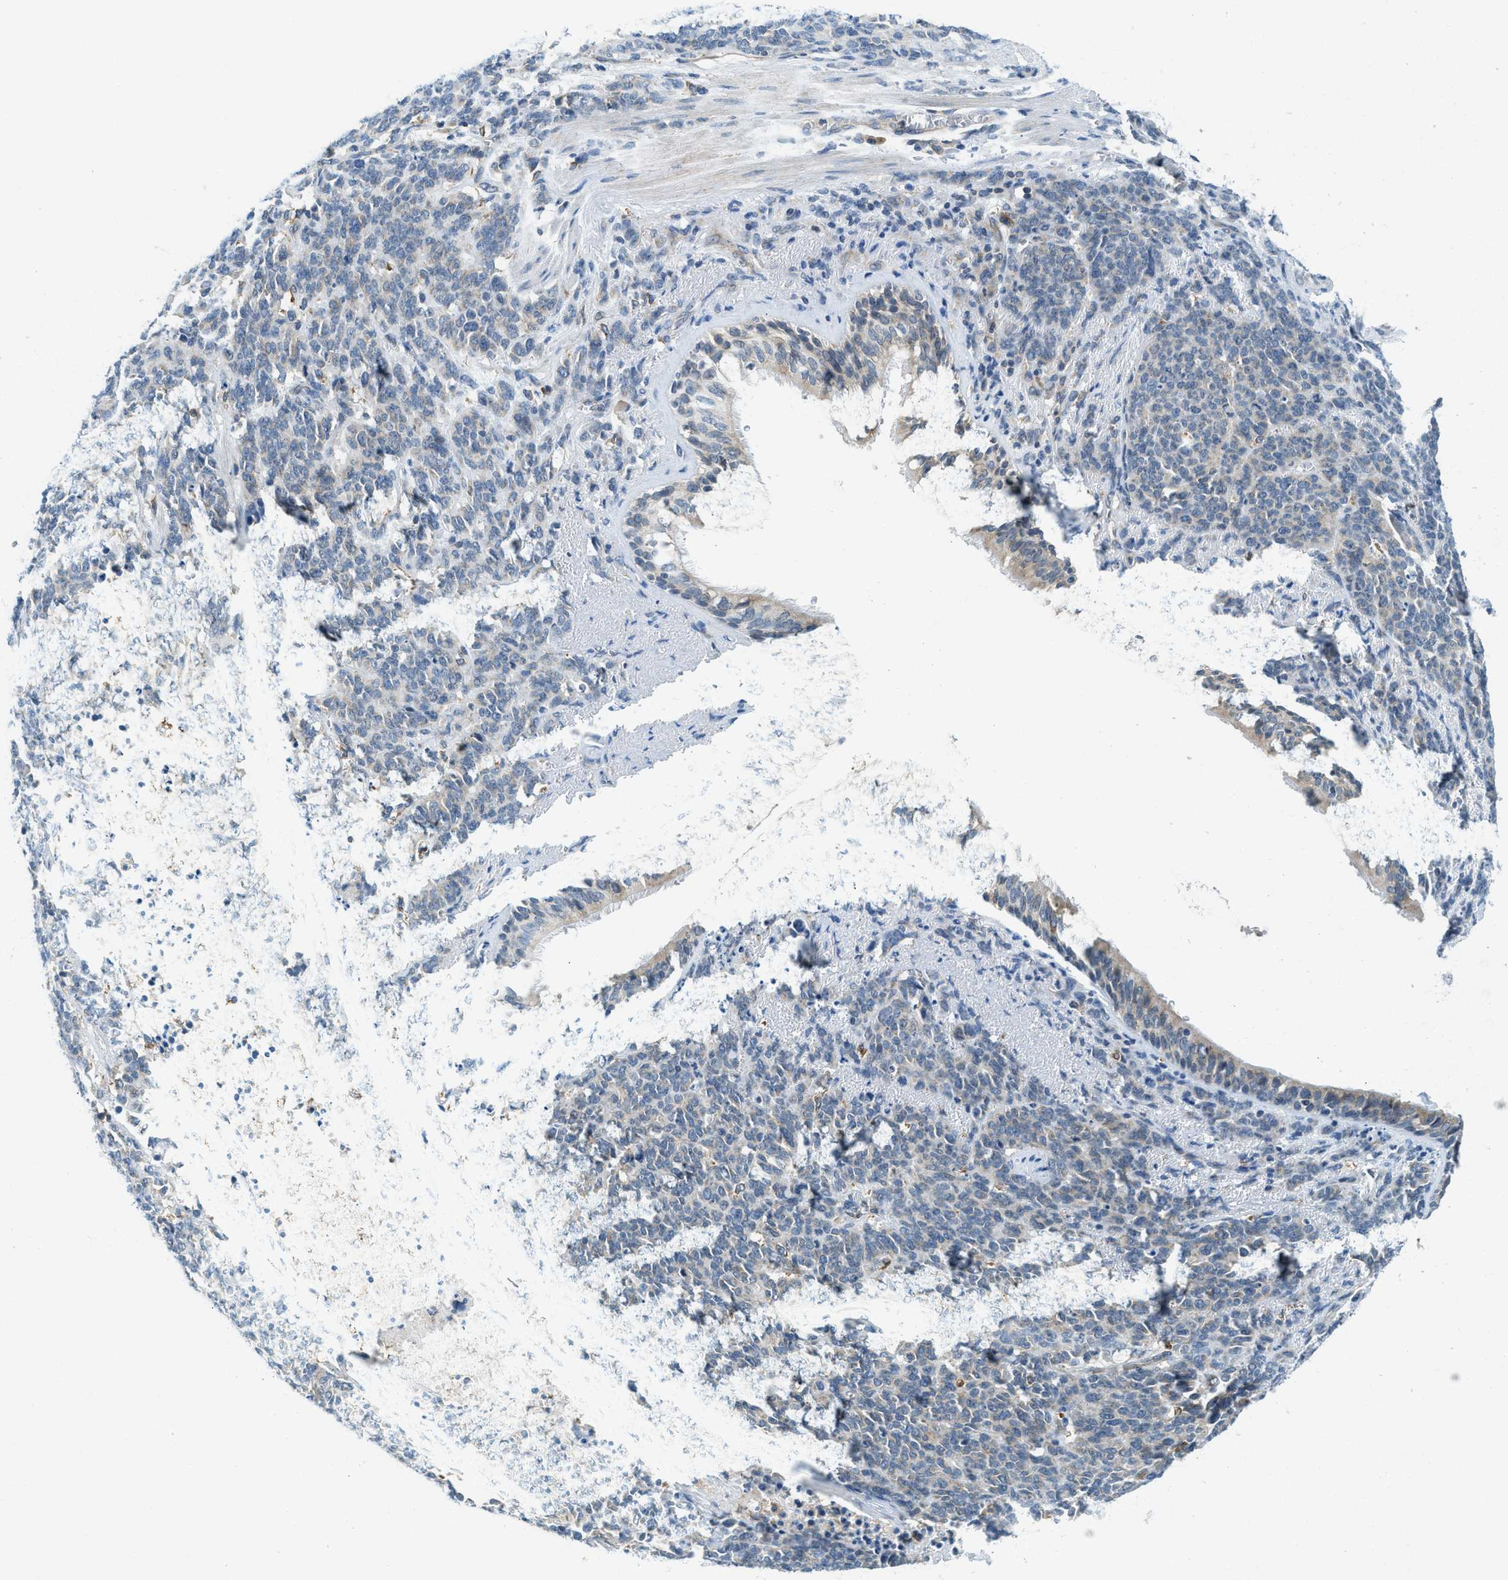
{"staining": {"intensity": "negative", "quantity": "none", "location": "none"}, "tissue": "lung cancer", "cell_type": "Tumor cells", "image_type": "cancer", "snomed": [{"axis": "morphology", "description": "Neoplasm, malignant, NOS"}, {"axis": "topography", "description": "Lung"}], "caption": "DAB (3,3'-diaminobenzidine) immunohistochemical staining of lung neoplasm (malignant) exhibits no significant expression in tumor cells.", "gene": "BCAP31", "patient": {"sex": "female", "age": 58}}